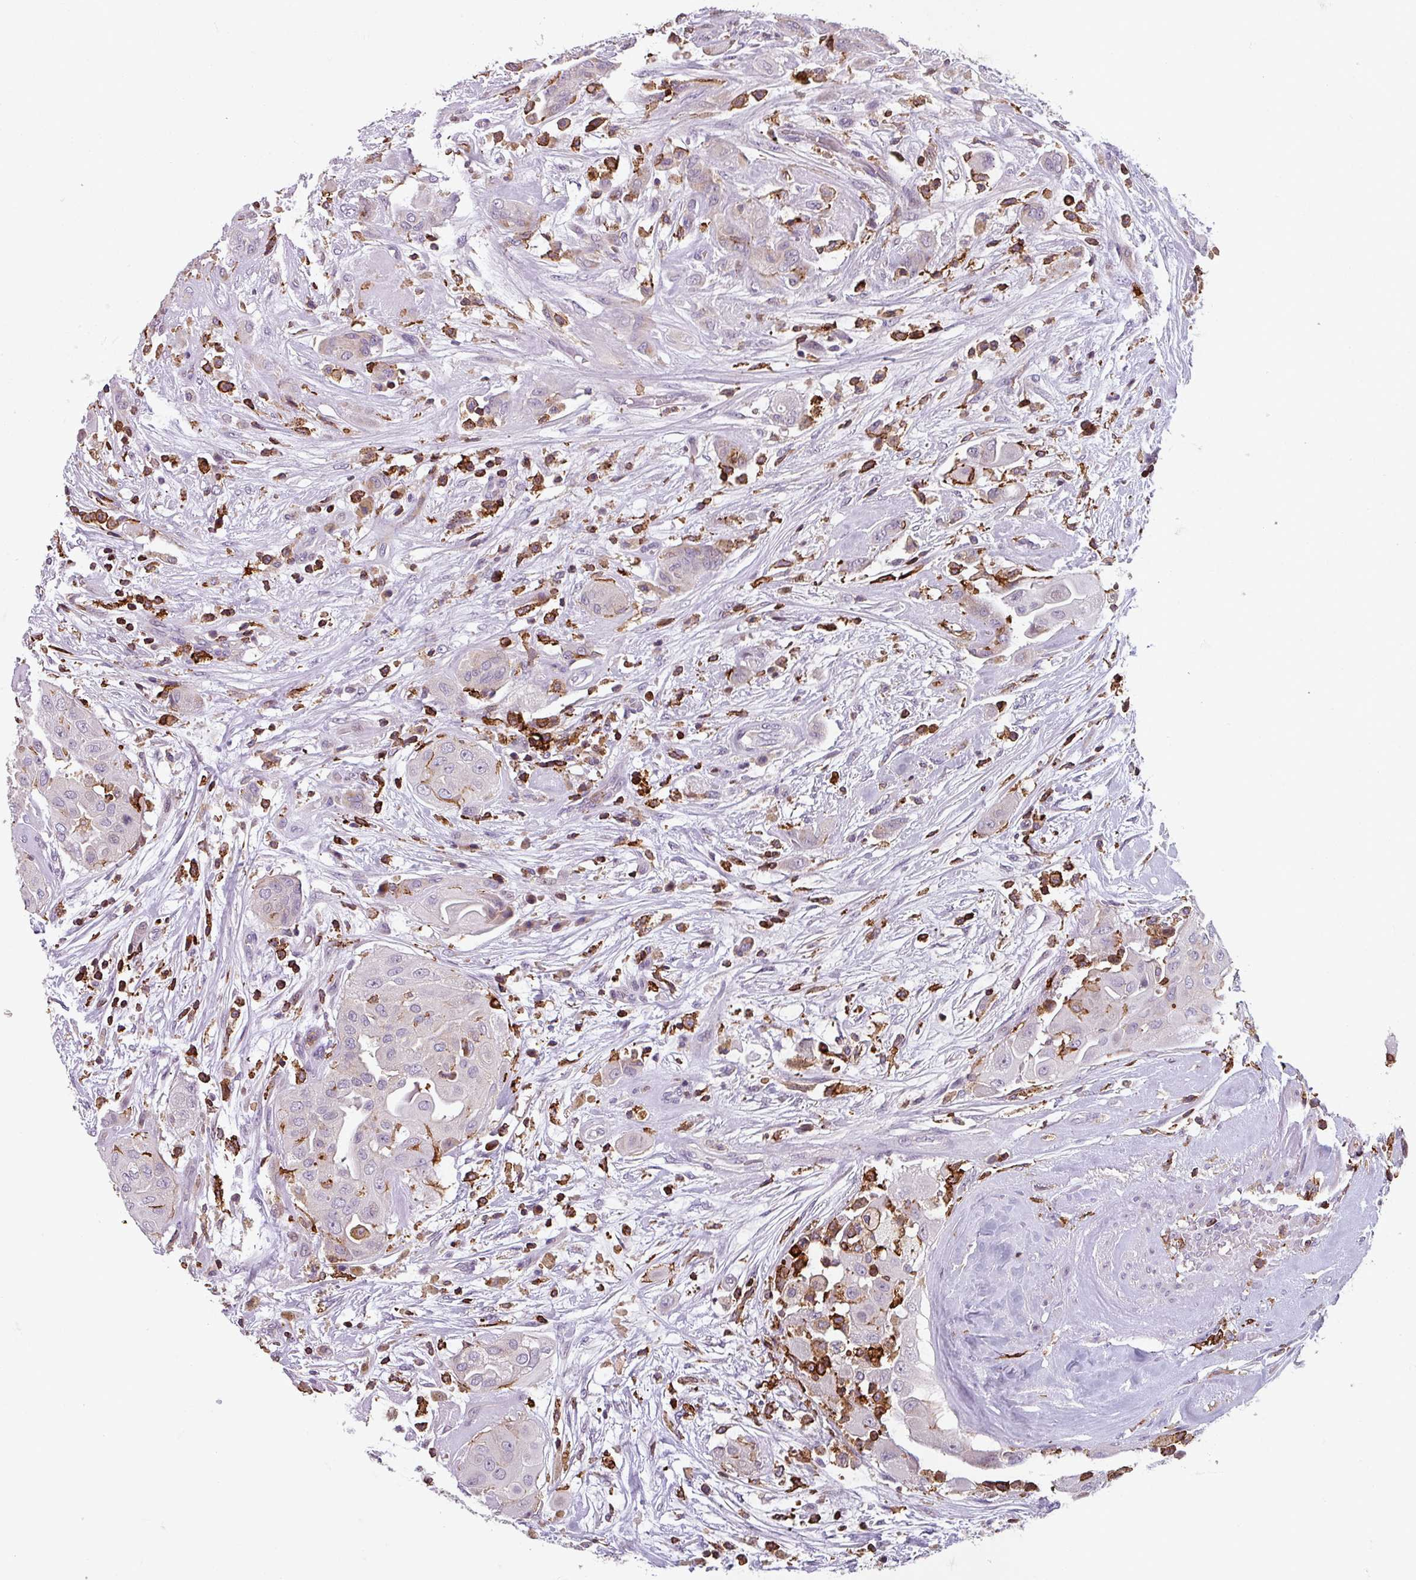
{"staining": {"intensity": "negative", "quantity": "none", "location": "none"}, "tissue": "thyroid cancer", "cell_type": "Tumor cells", "image_type": "cancer", "snomed": [{"axis": "morphology", "description": "Papillary adenocarcinoma, NOS"}, {"axis": "topography", "description": "Thyroid gland"}], "caption": "Tumor cells show no significant protein expression in papillary adenocarcinoma (thyroid).", "gene": "NEDD9", "patient": {"sex": "female", "age": 59}}